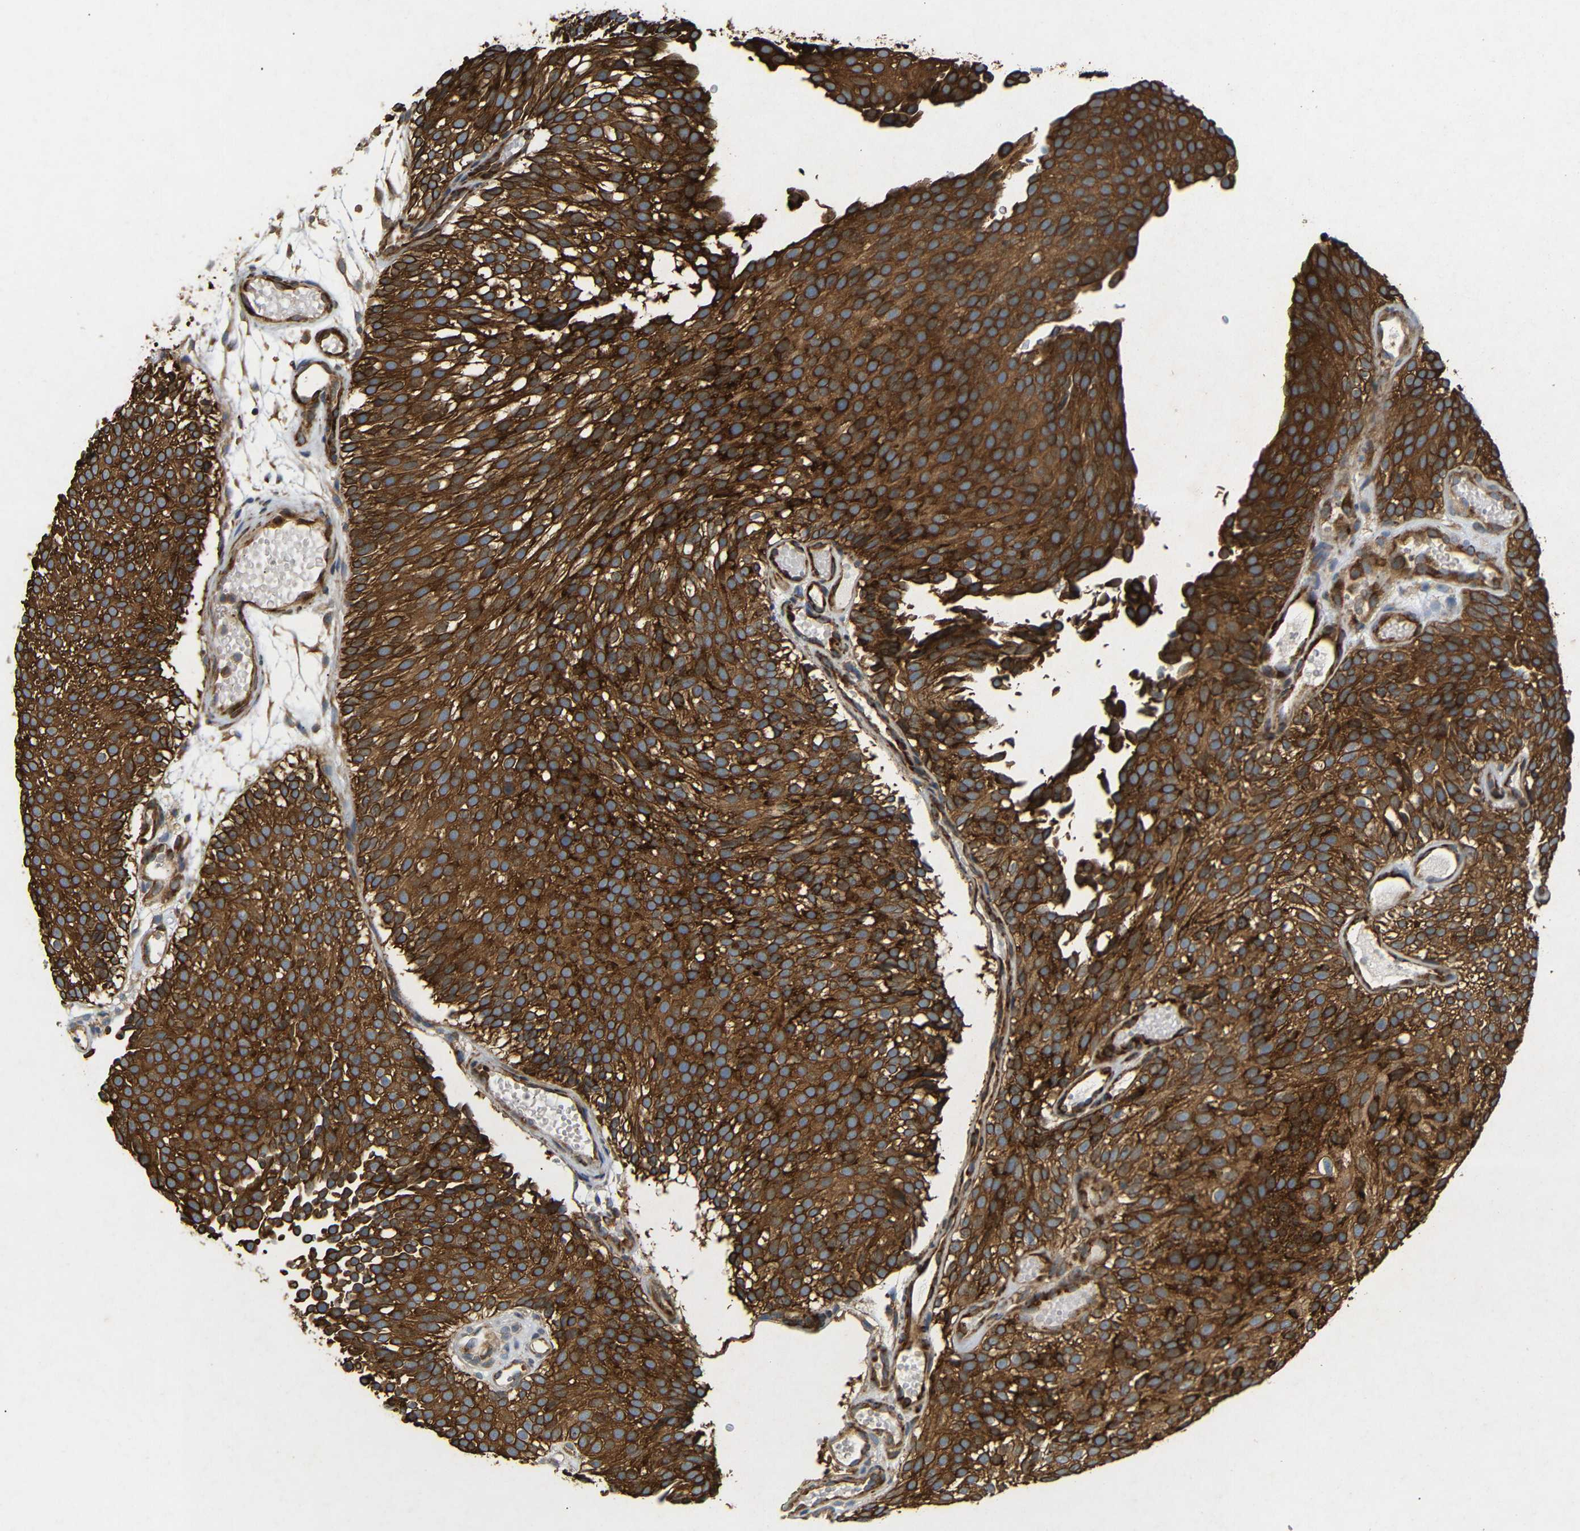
{"staining": {"intensity": "strong", "quantity": ">75%", "location": "cytoplasmic/membranous"}, "tissue": "urothelial cancer", "cell_type": "Tumor cells", "image_type": "cancer", "snomed": [{"axis": "morphology", "description": "Urothelial carcinoma, Low grade"}, {"axis": "topography", "description": "Urinary bladder"}], "caption": "A brown stain highlights strong cytoplasmic/membranous expression of a protein in urothelial cancer tumor cells.", "gene": "BTF3", "patient": {"sex": "male", "age": 78}}